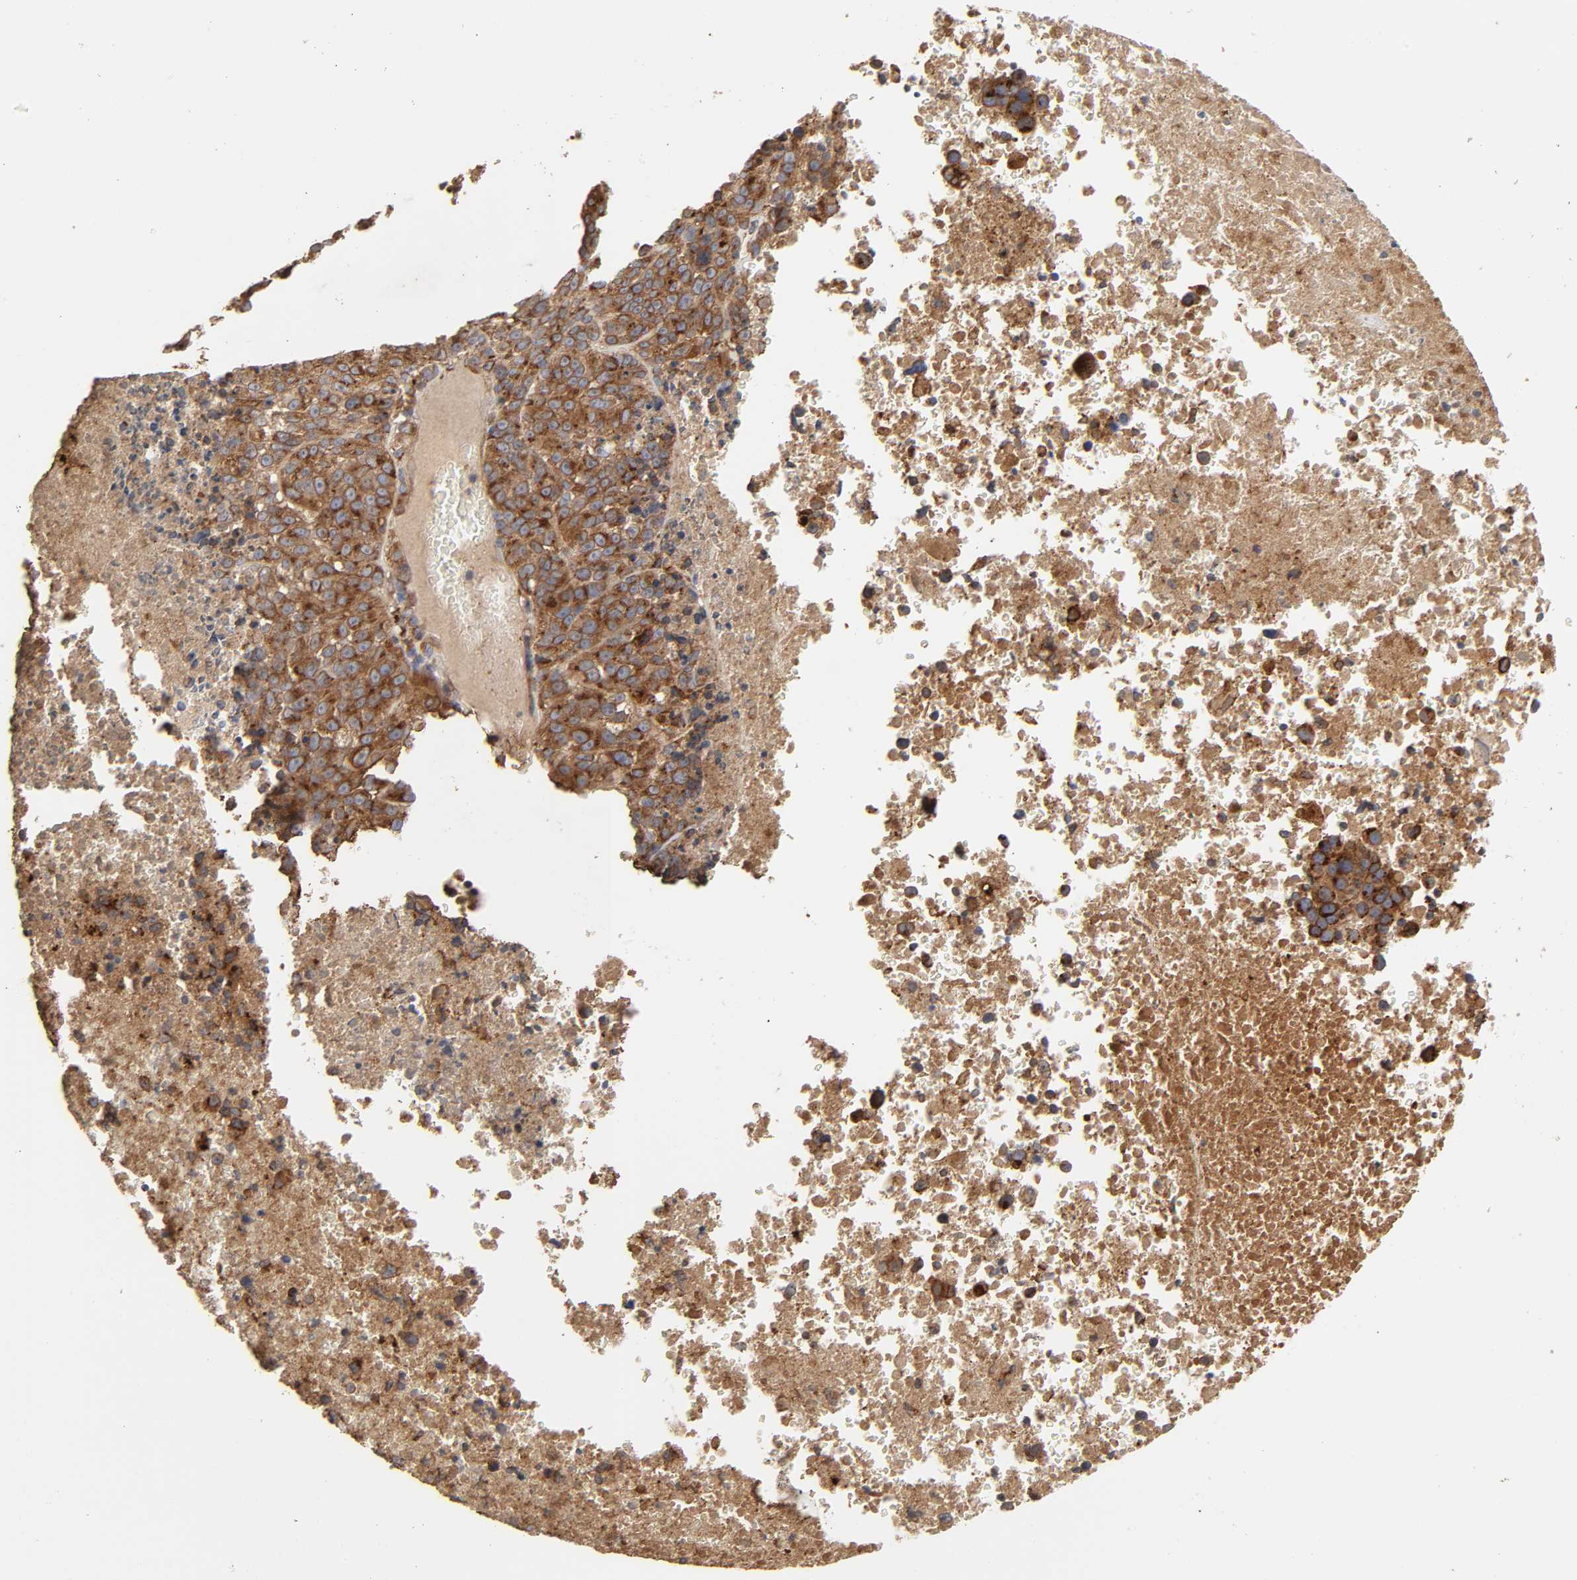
{"staining": {"intensity": "moderate", "quantity": ">75%", "location": "cytoplasmic/membranous"}, "tissue": "melanoma", "cell_type": "Tumor cells", "image_type": "cancer", "snomed": [{"axis": "morphology", "description": "Malignant melanoma, Metastatic site"}, {"axis": "topography", "description": "Cerebral cortex"}], "caption": "Human malignant melanoma (metastatic site) stained with a brown dye displays moderate cytoplasmic/membranous positive expression in approximately >75% of tumor cells.", "gene": "GNPTG", "patient": {"sex": "female", "age": 52}}